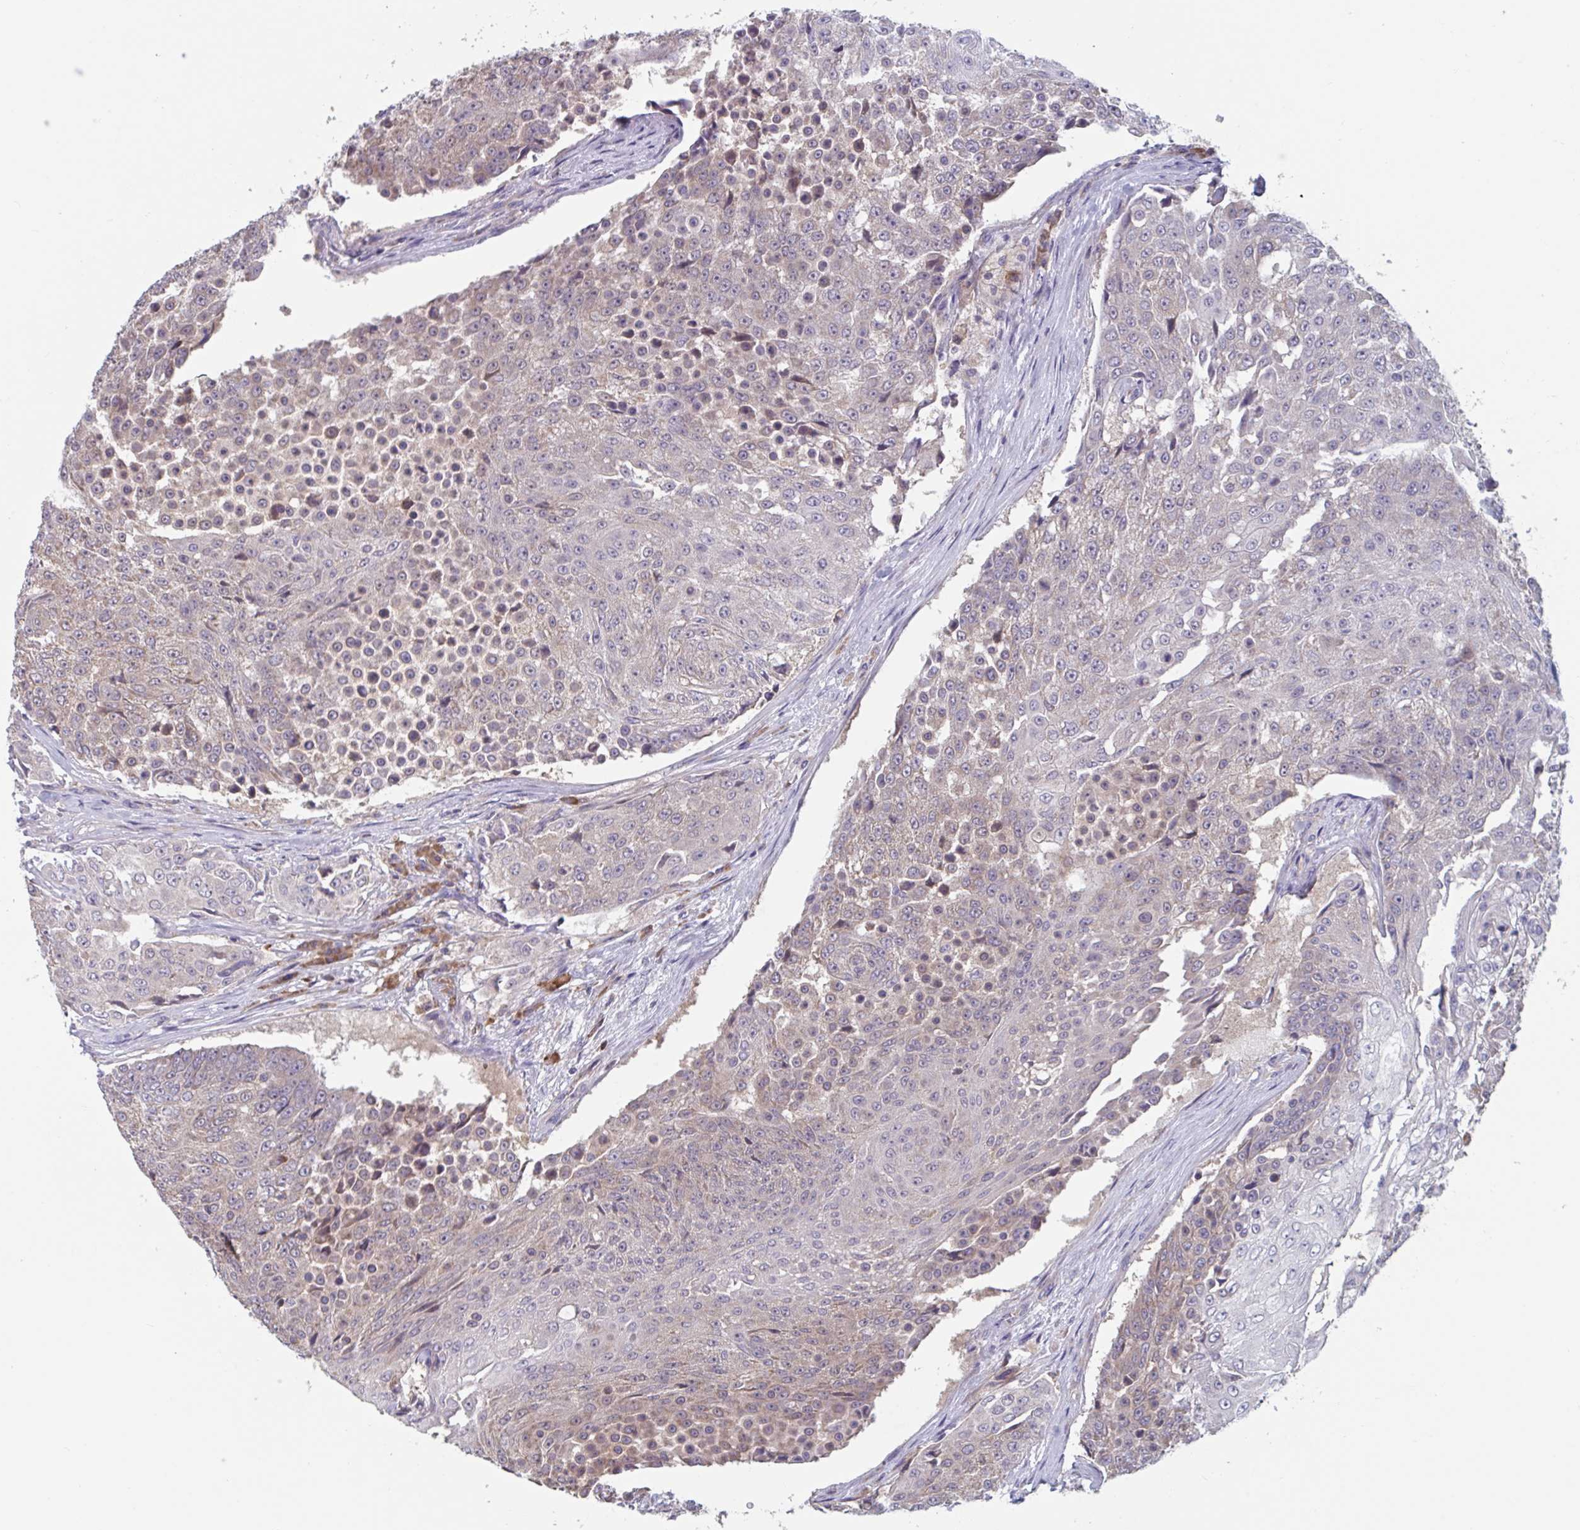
{"staining": {"intensity": "weak", "quantity": "<25%", "location": "cytoplasmic/membranous"}, "tissue": "urothelial cancer", "cell_type": "Tumor cells", "image_type": "cancer", "snomed": [{"axis": "morphology", "description": "Urothelial carcinoma, High grade"}, {"axis": "topography", "description": "Urinary bladder"}], "caption": "Tumor cells show no significant protein positivity in urothelial cancer.", "gene": "CD1E", "patient": {"sex": "female", "age": 63}}